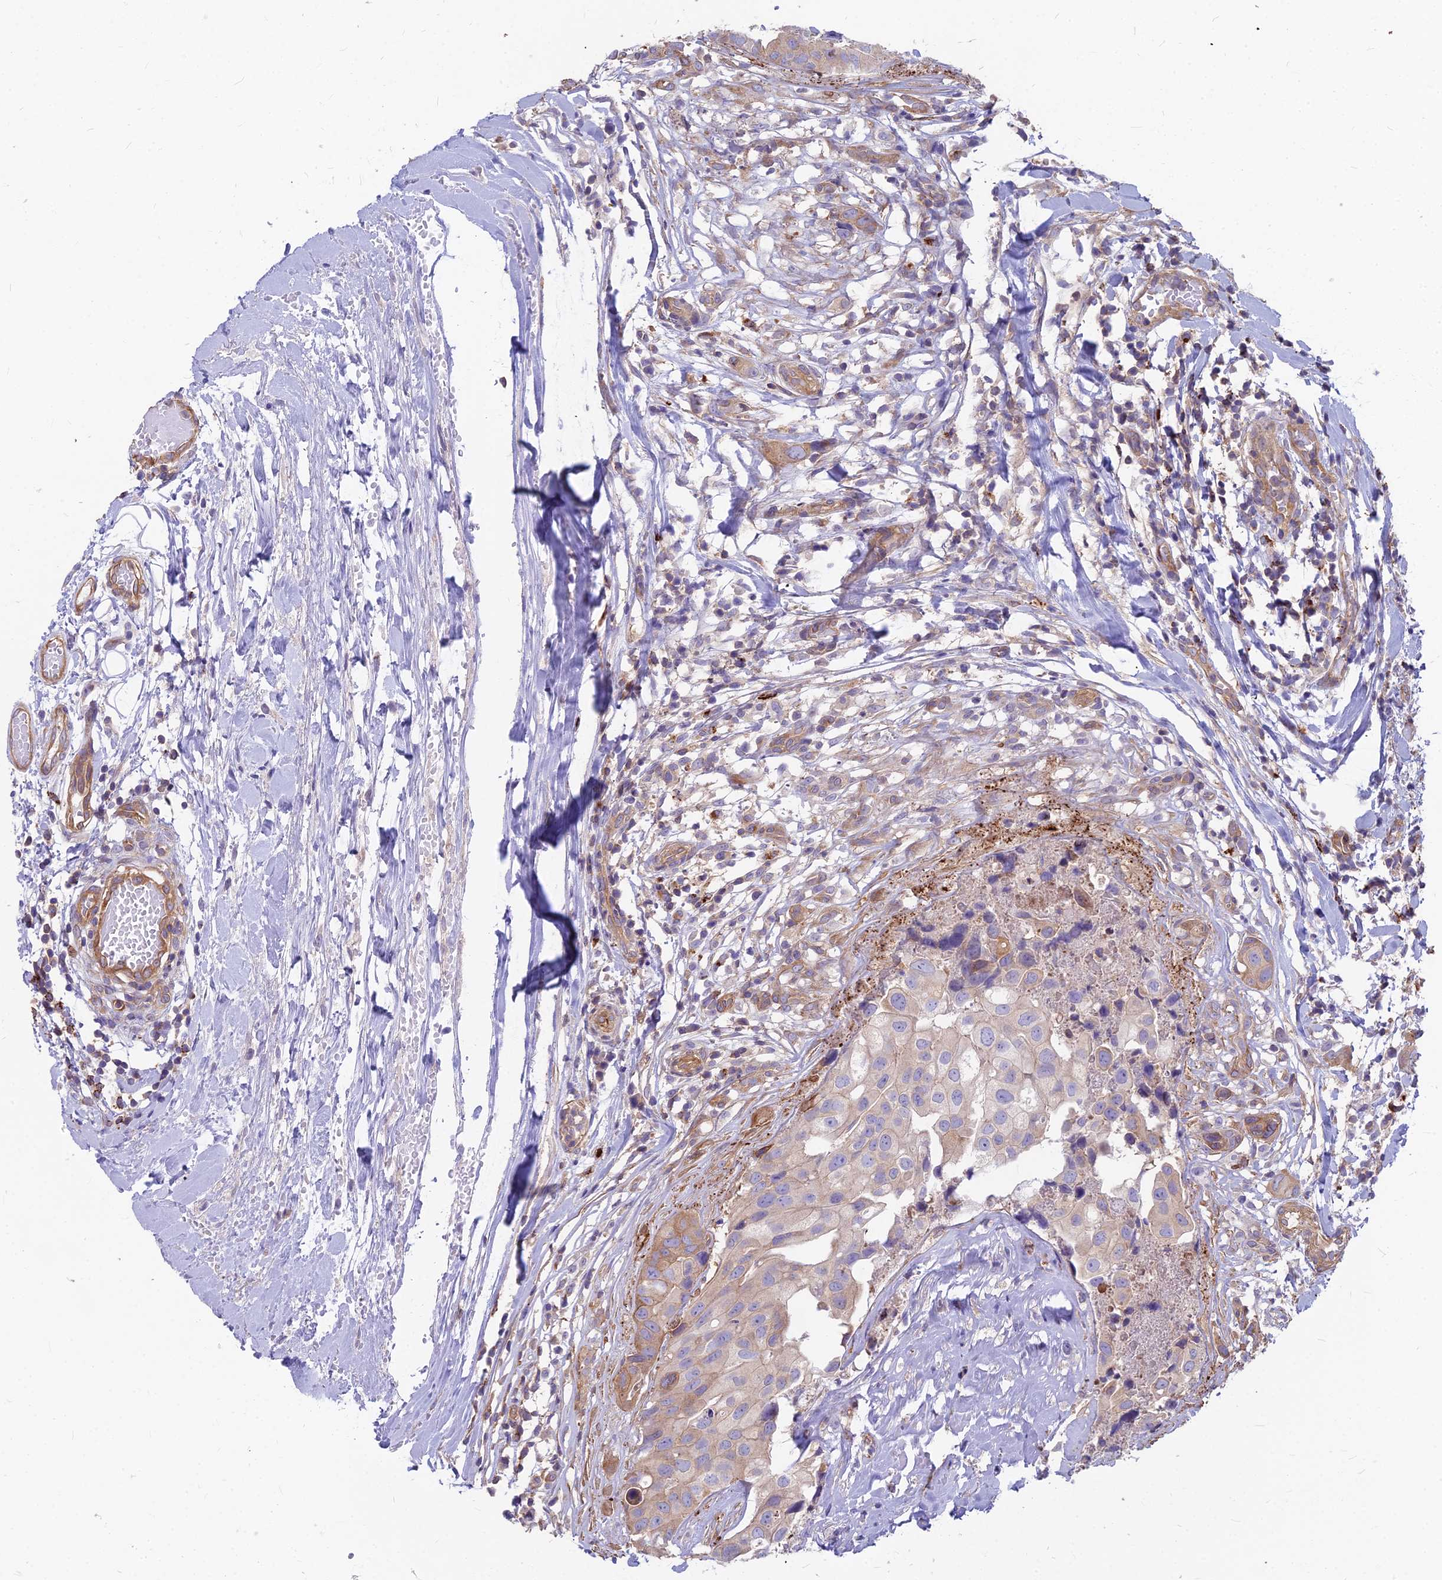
{"staining": {"intensity": "moderate", "quantity": ">75%", "location": "cytoplasmic/membranous"}, "tissue": "head and neck cancer", "cell_type": "Tumor cells", "image_type": "cancer", "snomed": [{"axis": "morphology", "description": "Adenocarcinoma, NOS"}, {"axis": "morphology", "description": "Adenocarcinoma, metastatic, NOS"}, {"axis": "topography", "description": "Head-Neck"}], "caption": "Moderate cytoplasmic/membranous positivity for a protein is appreciated in about >75% of tumor cells of head and neck cancer using immunohistochemistry.", "gene": "HLA-DOA", "patient": {"sex": "male", "age": 75}}